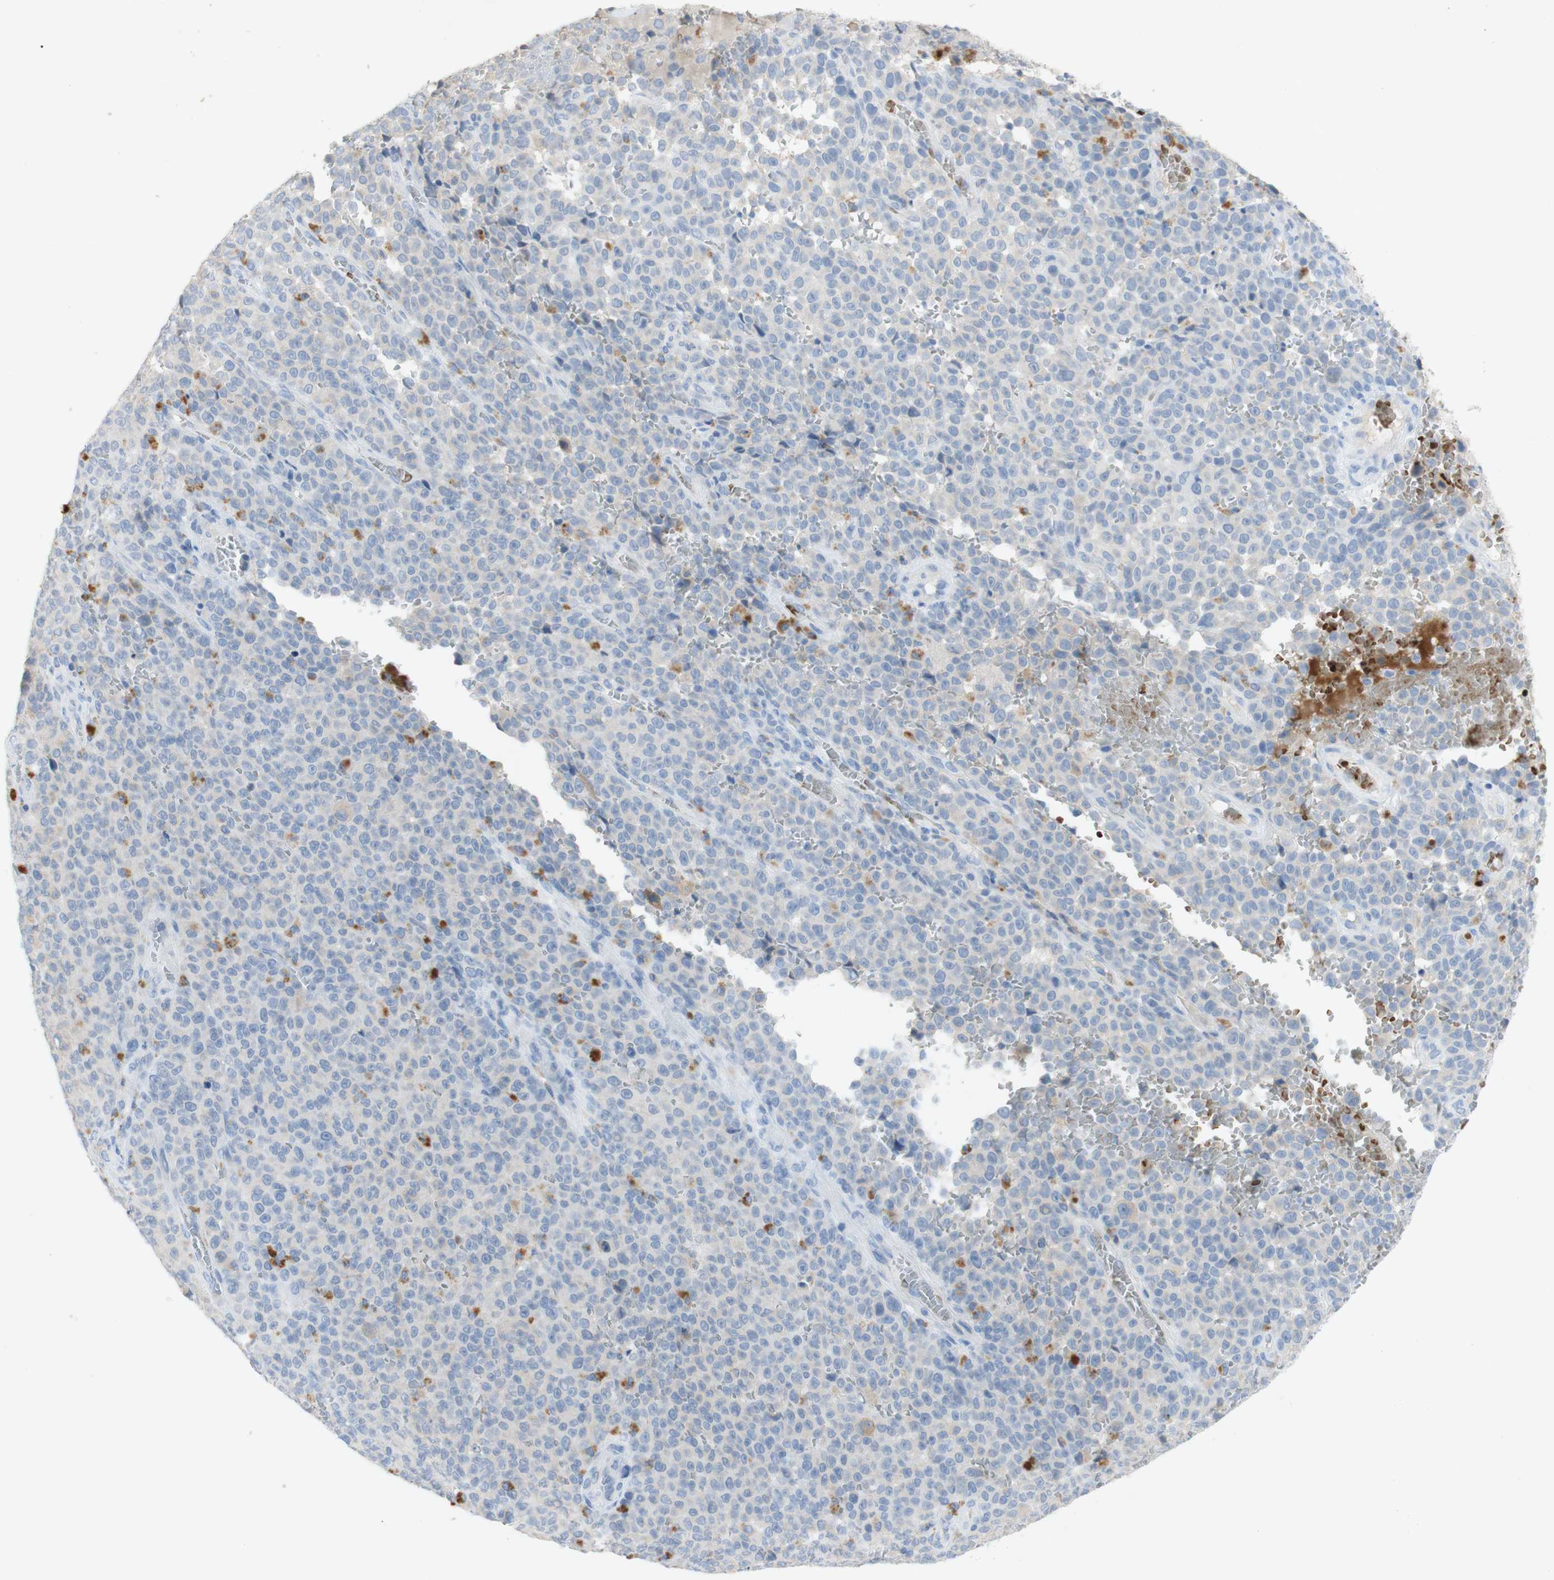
{"staining": {"intensity": "negative", "quantity": "none", "location": "none"}, "tissue": "melanoma", "cell_type": "Tumor cells", "image_type": "cancer", "snomed": [{"axis": "morphology", "description": "Malignant melanoma, NOS"}, {"axis": "topography", "description": "Skin"}], "caption": "The photomicrograph reveals no staining of tumor cells in malignant melanoma.", "gene": "EPO", "patient": {"sex": "female", "age": 82}}